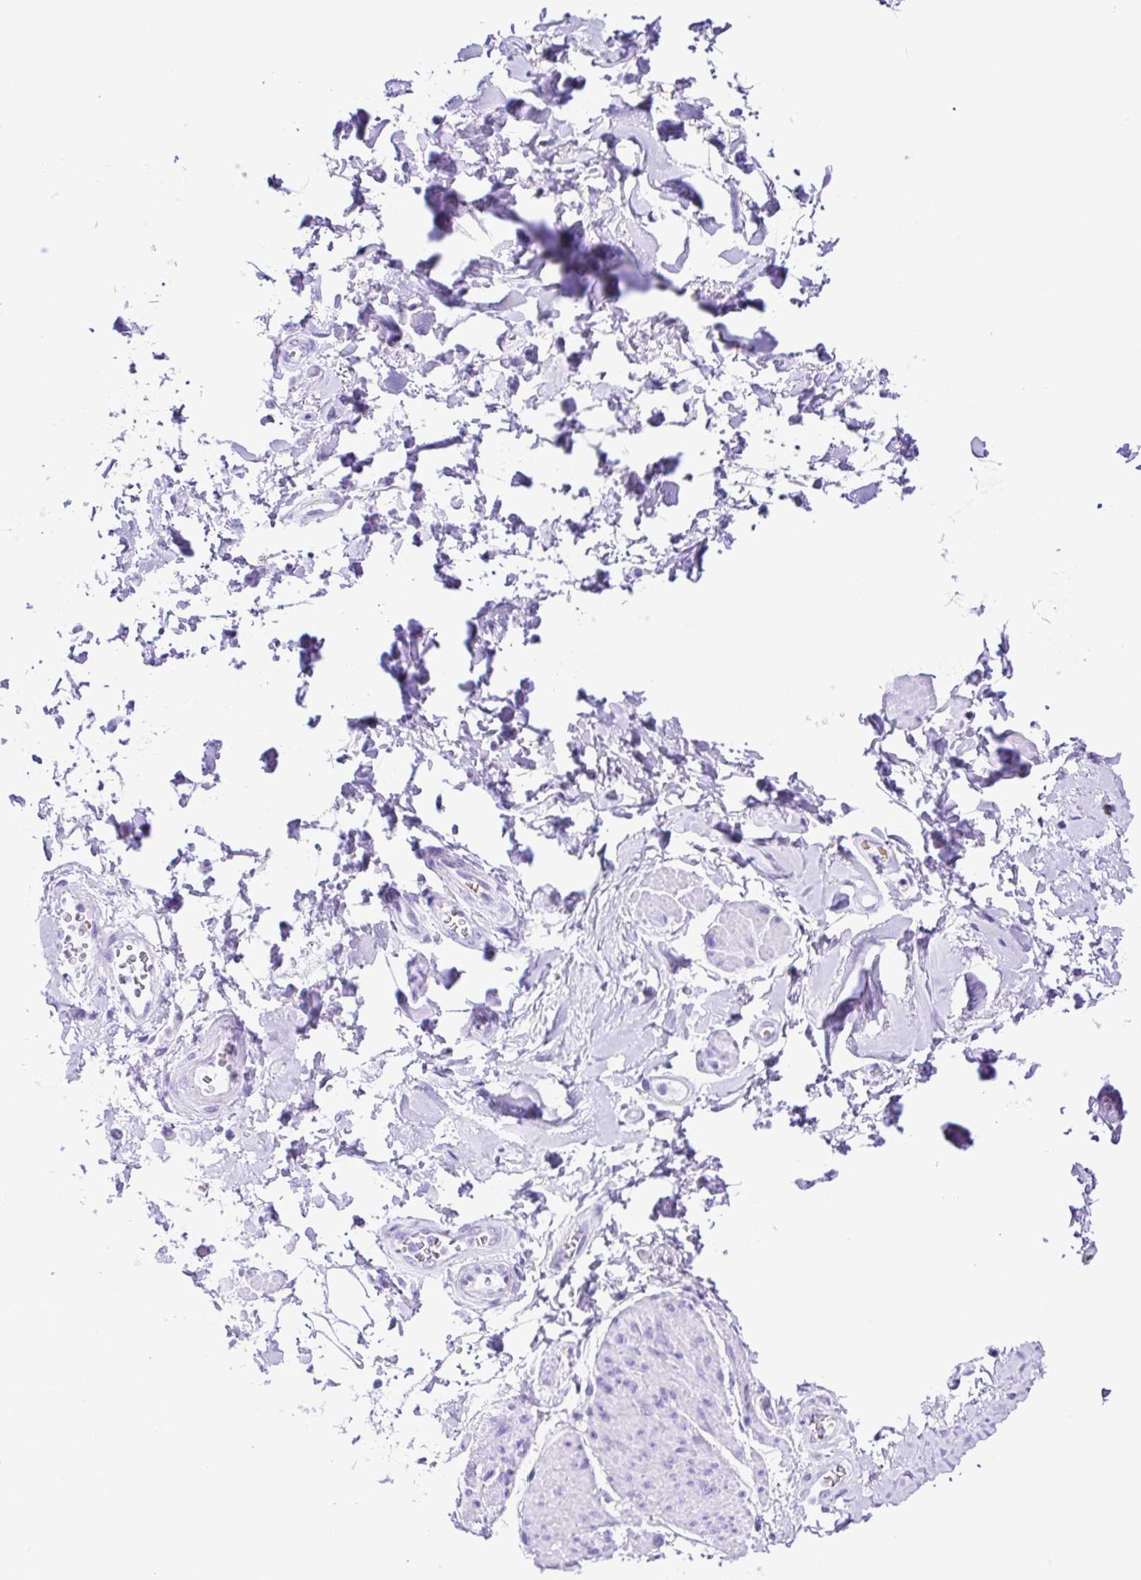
{"staining": {"intensity": "negative", "quantity": "none", "location": "none"}, "tissue": "adipose tissue", "cell_type": "Adipocytes", "image_type": "normal", "snomed": [{"axis": "morphology", "description": "Normal tissue, NOS"}, {"axis": "topography", "description": "Urinary bladder"}, {"axis": "topography", "description": "Peripheral nerve tissue"}], "caption": "Adipose tissue was stained to show a protein in brown. There is no significant staining in adipocytes. (DAB IHC visualized using brightfield microscopy, high magnification).", "gene": "SYT1", "patient": {"sex": "female", "age": 60}}